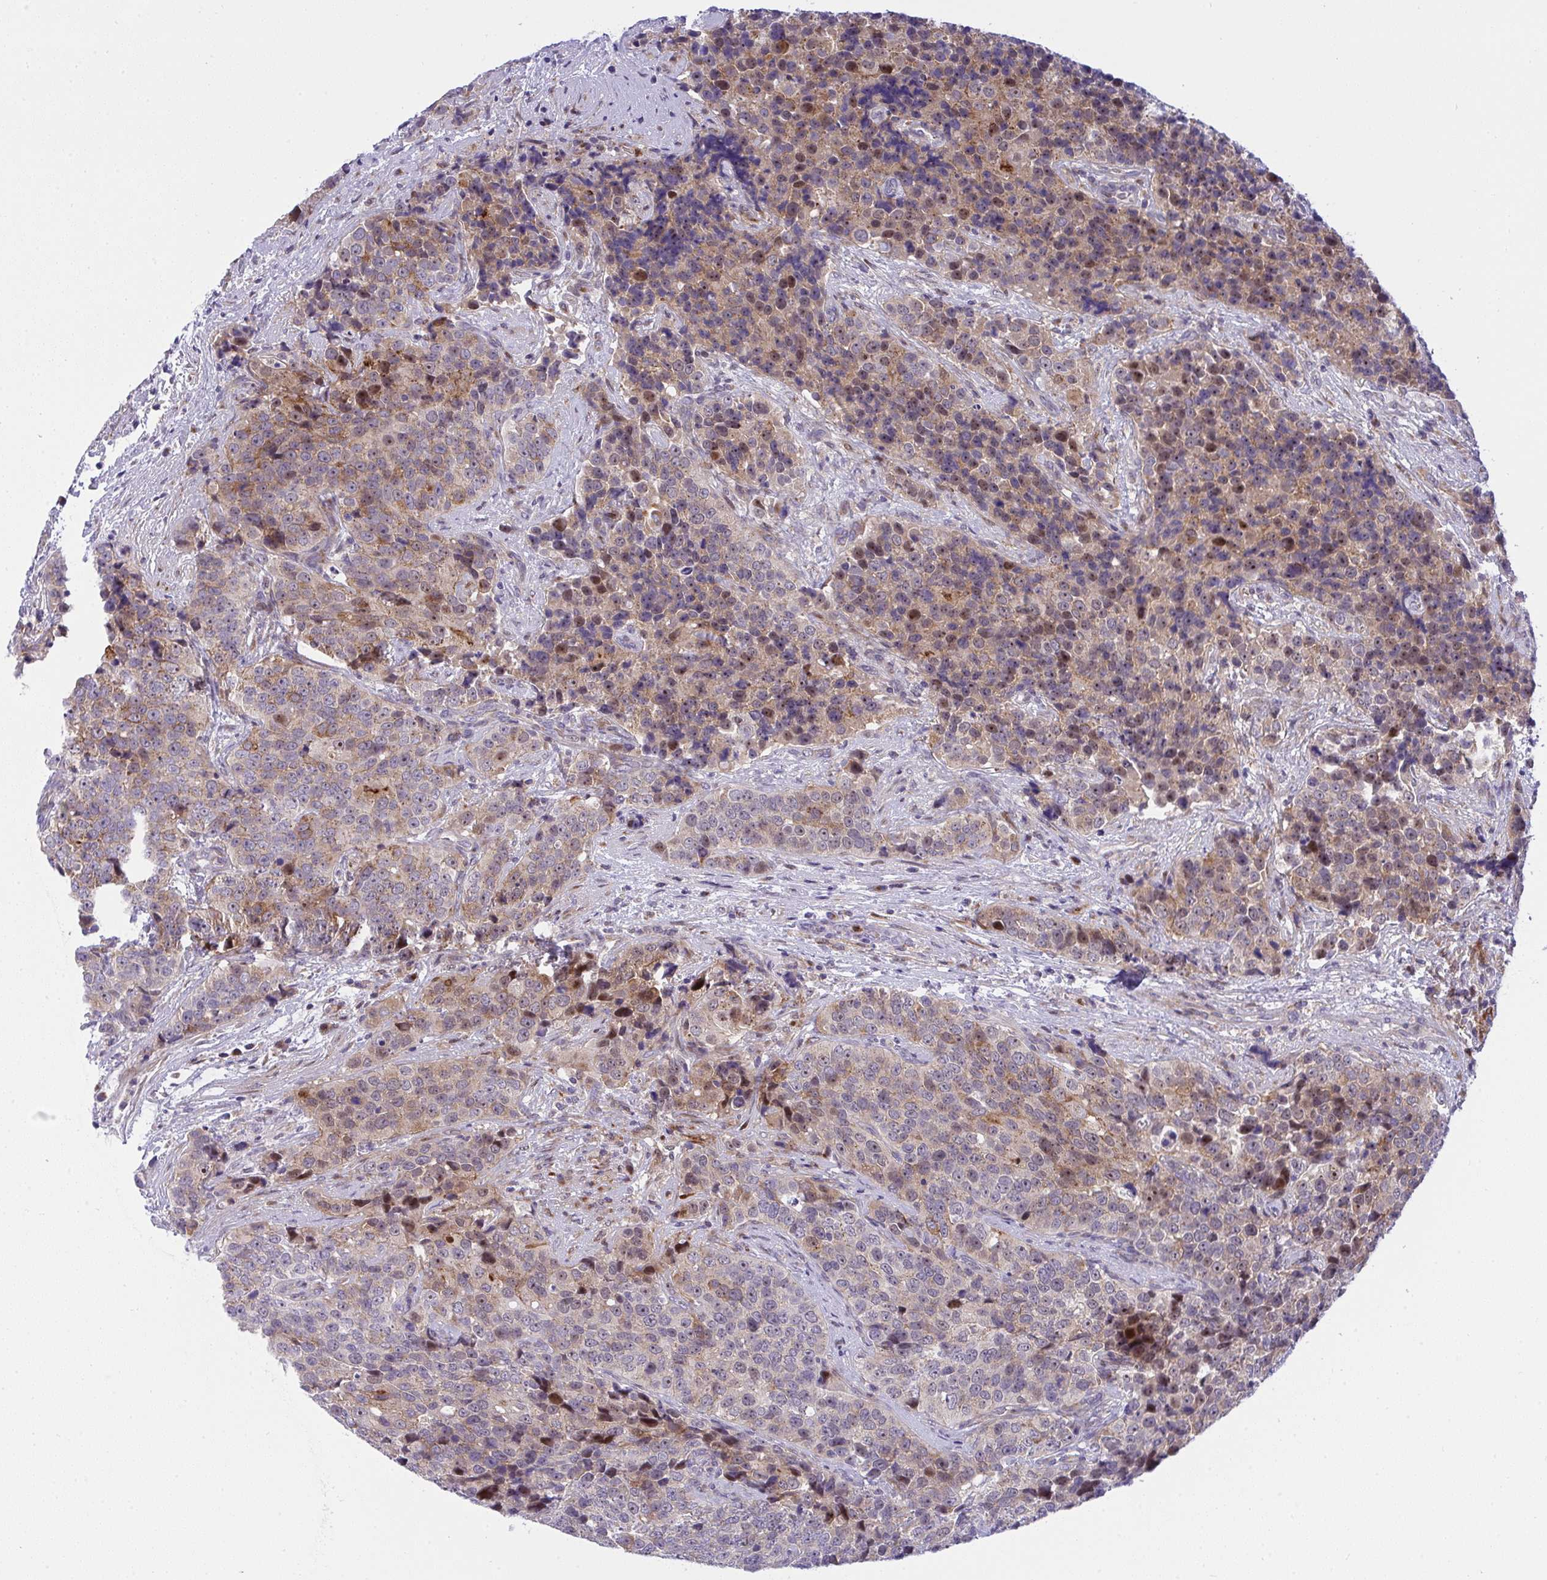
{"staining": {"intensity": "moderate", "quantity": "<25%", "location": "cytoplasmic/membranous,nuclear"}, "tissue": "urothelial cancer", "cell_type": "Tumor cells", "image_type": "cancer", "snomed": [{"axis": "morphology", "description": "Urothelial carcinoma, NOS"}, {"axis": "topography", "description": "Urinary bladder"}], "caption": "Immunohistochemical staining of transitional cell carcinoma exhibits moderate cytoplasmic/membranous and nuclear protein staining in about <25% of tumor cells. The protein of interest is shown in brown color, while the nuclei are stained blue.", "gene": "ZNF554", "patient": {"sex": "male", "age": 52}}